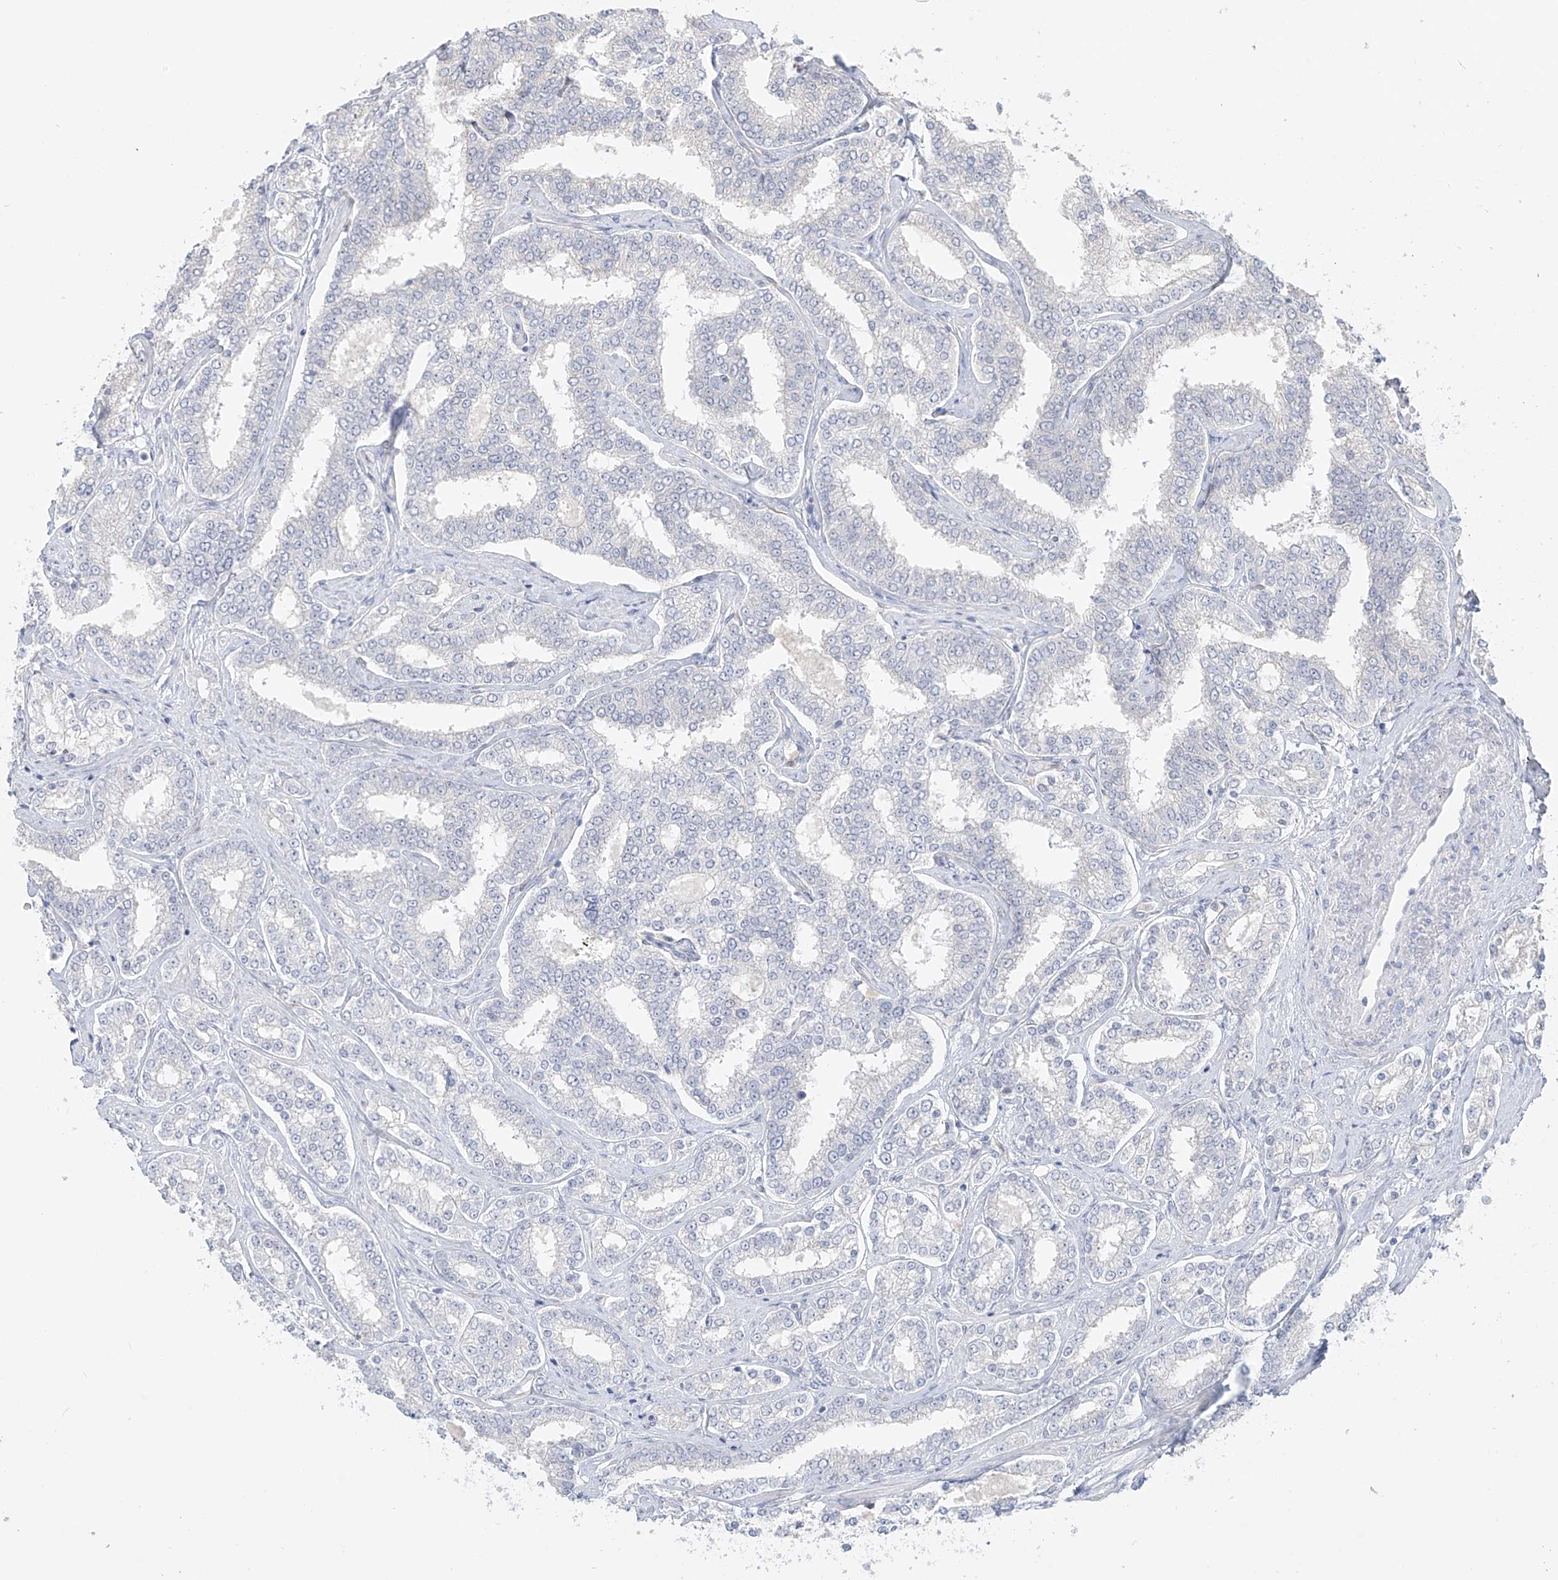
{"staining": {"intensity": "negative", "quantity": "none", "location": "none"}, "tissue": "prostate cancer", "cell_type": "Tumor cells", "image_type": "cancer", "snomed": [{"axis": "morphology", "description": "Normal tissue, NOS"}, {"axis": "morphology", "description": "Adenocarcinoma, High grade"}, {"axis": "topography", "description": "Prostate"}], "caption": "This is a photomicrograph of immunohistochemistry (IHC) staining of prostate adenocarcinoma (high-grade), which shows no positivity in tumor cells.", "gene": "DCDC2", "patient": {"sex": "male", "age": 83}}